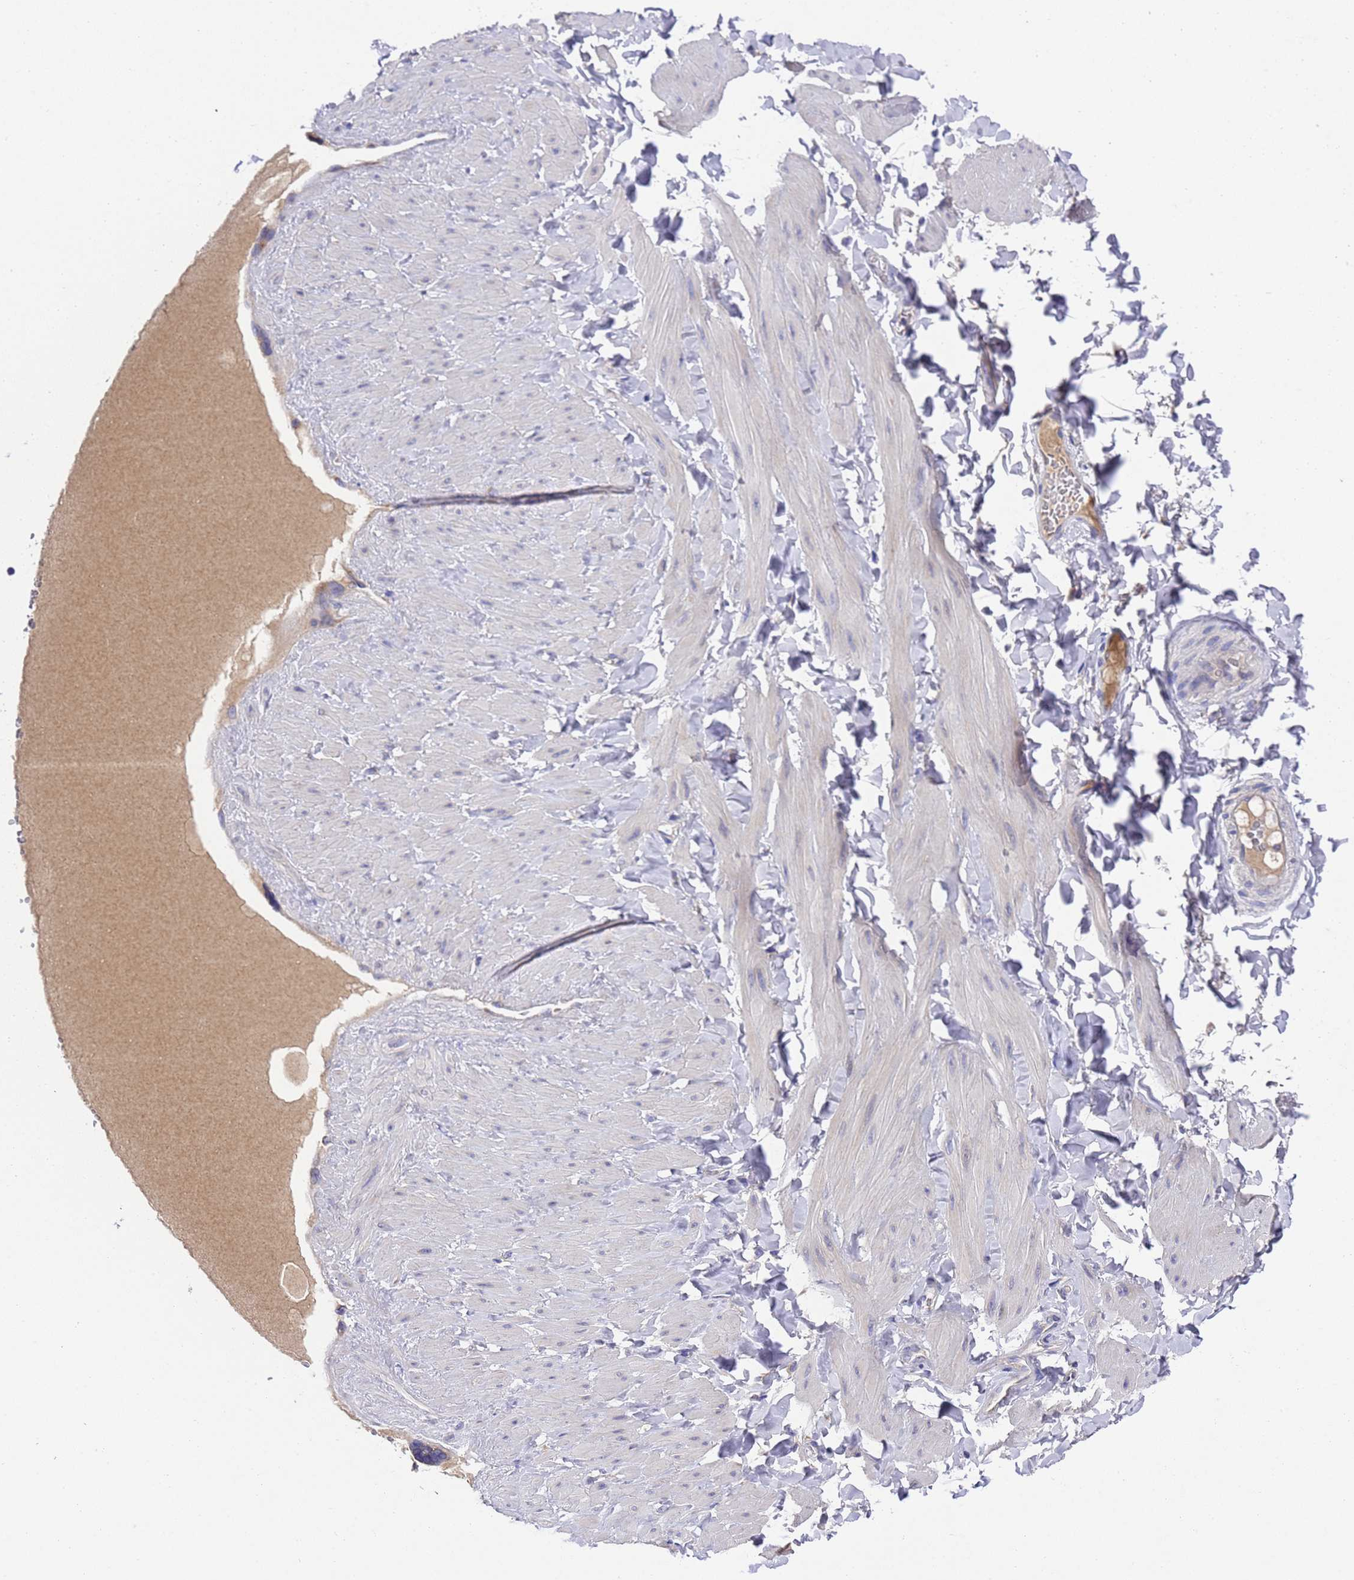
{"staining": {"intensity": "negative", "quantity": "none", "location": "none"}, "tissue": "adipose tissue", "cell_type": "Adipocytes", "image_type": "normal", "snomed": [{"axis": "morphology", "description": "Normal tissue, NOS"}, {"axis": "topography", "description": "Adipose tissue"}, {"axis": "topography", "description": "Vascular tissue"}, {"axis": "topography", "description": "Peripheral nerve tissue"}], "caption": "IHC histopathology image of benign human adipose tissue stained for a protein (brown), which demonstrates no expression in adipocytes.", "gene": "DCAF12L1", "patient": {"sex": "male", "age": 25}}